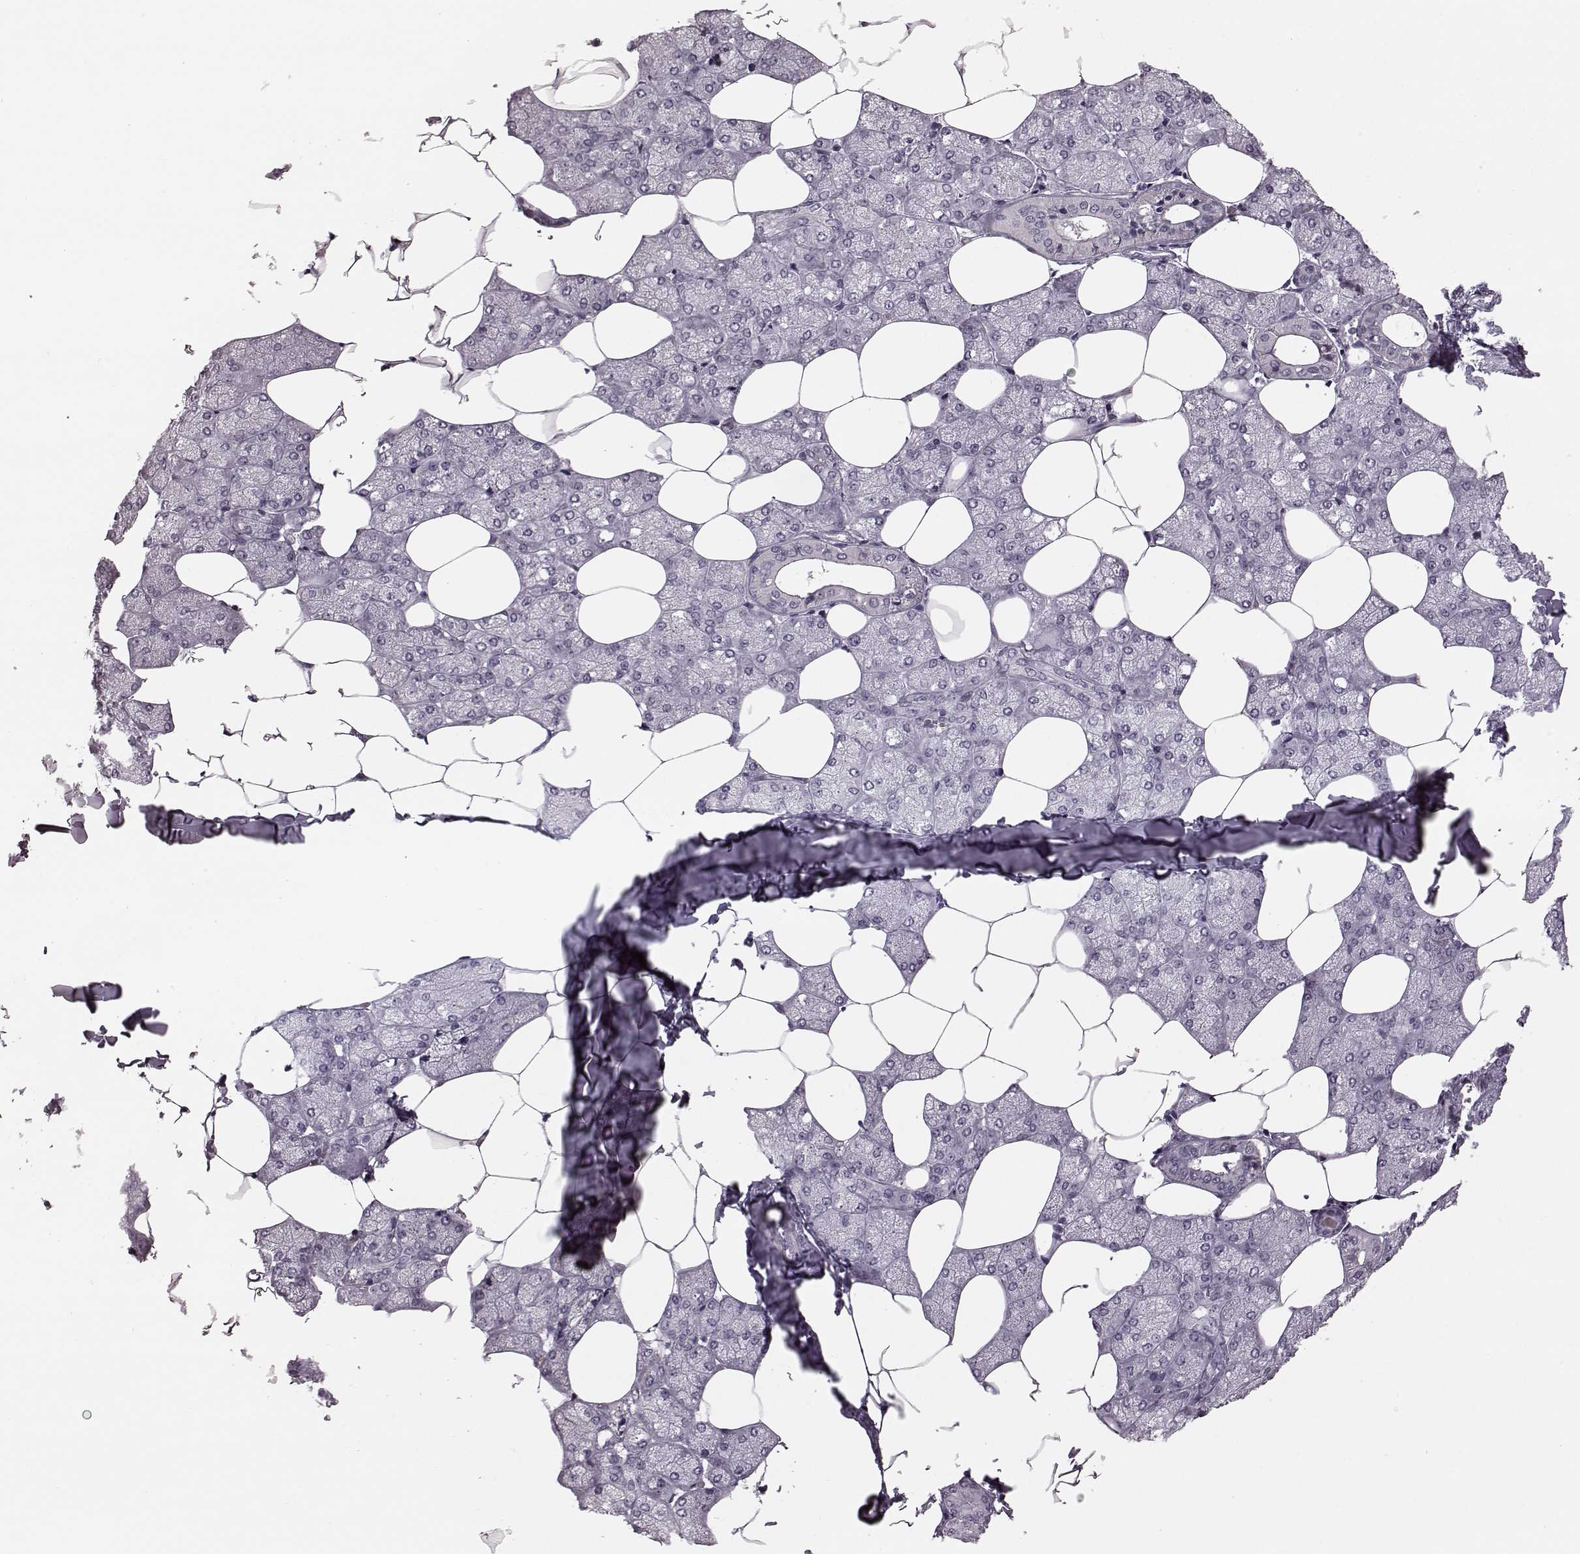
{"staining": {"intensity": "moderate", "quantity": "<25%", "location": "cytoplasmic/membranous"}, "tissue": "salivary gland", "cell_type": "Glandular cells", "image_type": "normal", "snomed": [{"axis": "morphology", "description": "Normal tissue, NOS"}, {"axis": "topography", "description": "Salivary gland"}], "caption": "Protein expression analysis of unremarkable salivary gland displays moderate cytoplasmic/membranous positivity in about <25% of glandular cells.", "gene": "ZNF433", "patient": {"sex": "female", "age": 43}}